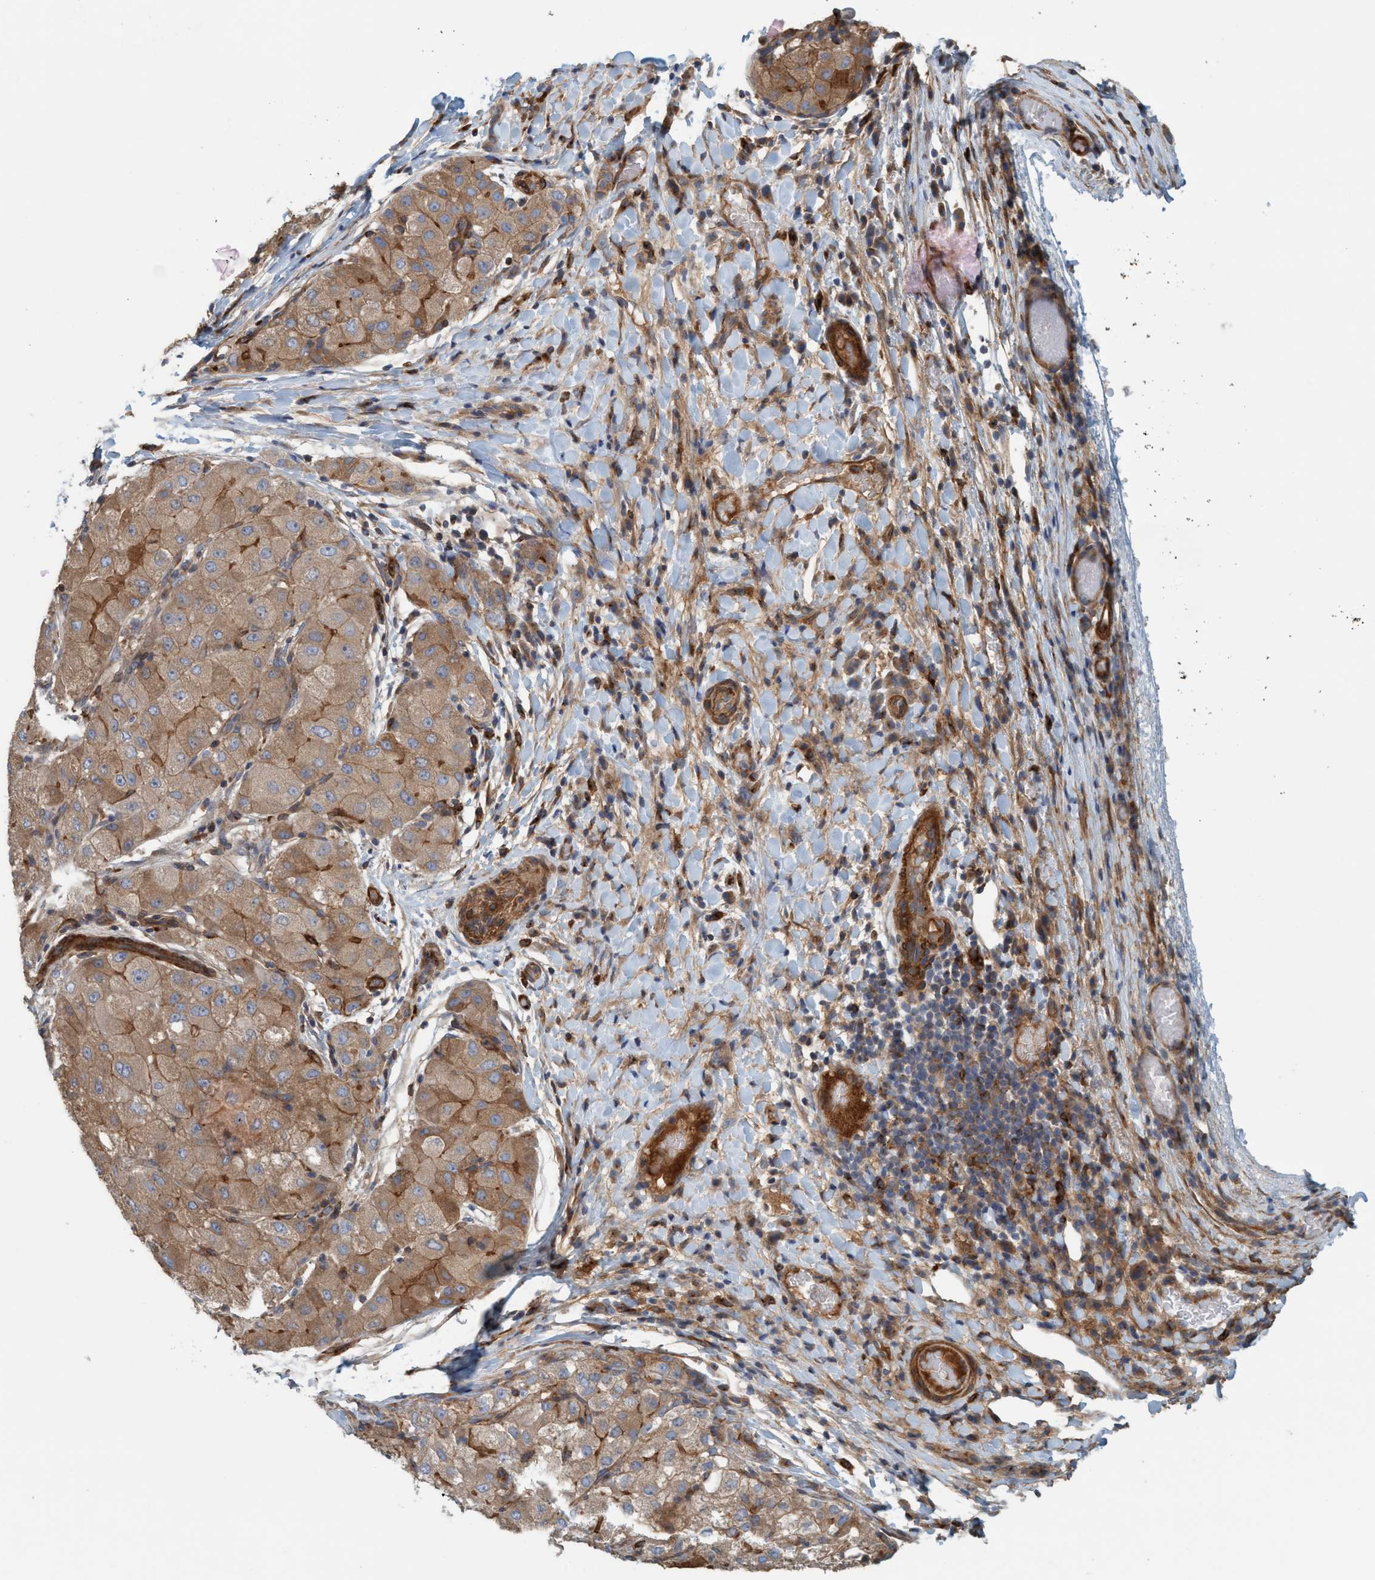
{"staining": {"intensity": "moderate", "quantity": ">75%", "location": "cytoplasmic/membranous"}, "tissue": "liver cancer", "cell_type": "Tumor cells", "image_type": "cancer", "snomed": [{"axis": "morphology", "description": "Carcinoma, Hepatocellular, NOS"}, {"axis": "topography", "description": "Liver"}], "caption": "Immunohistochemistry (IHC) (DAB (3,3'-diaminobenzidine)) staining of human hepatocellular carcinoma (liver) displays moderate cytoplasmic/membranous protein expression in about >75% of tumor cells.", "gene": "SPECC1", "patient": {"sex": "male", "age": 80}}